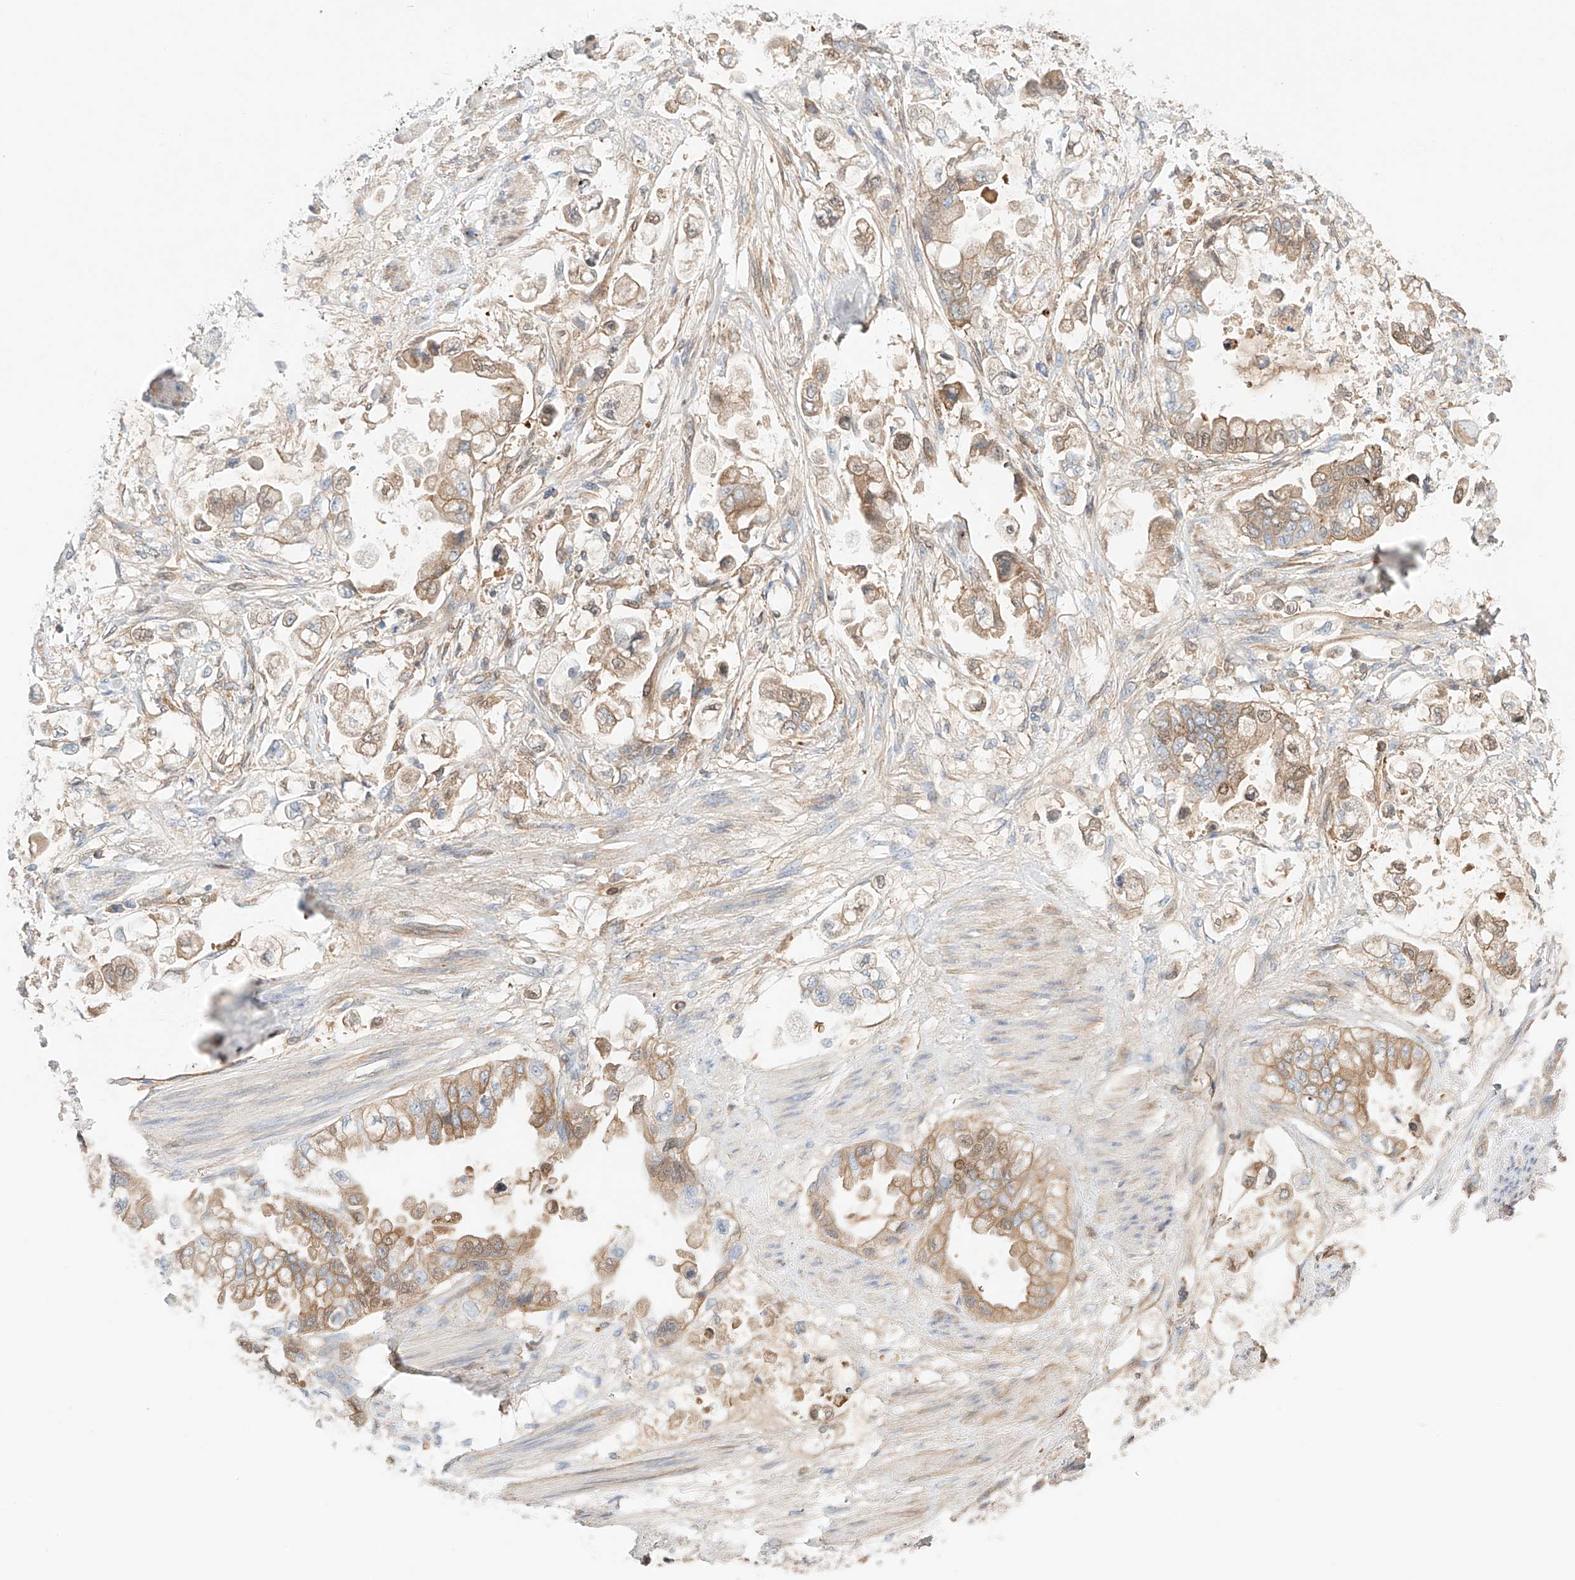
{"staining": {"intensity": "weak", "quantity": ">75%", "location": "cytoplasmic/membranous"}, "tissue": "stomach cancer", "cell_type": "Tumor cells", "image_type": "cancer", "snomed": [{"axis": "morphology", "description": "Adenocarcinoma, NOS"}, {"axis": "topography", "description": "Stomach"}], "caption": "Protein staining by immunohistochemistry (IHC) demonstrates weak cytoplasmic/membranous expression in approximately >75% of tumor cells in stomach cancer.", "gene": "PGGT1B", "patient": {"sex": "male", "age": 62}}